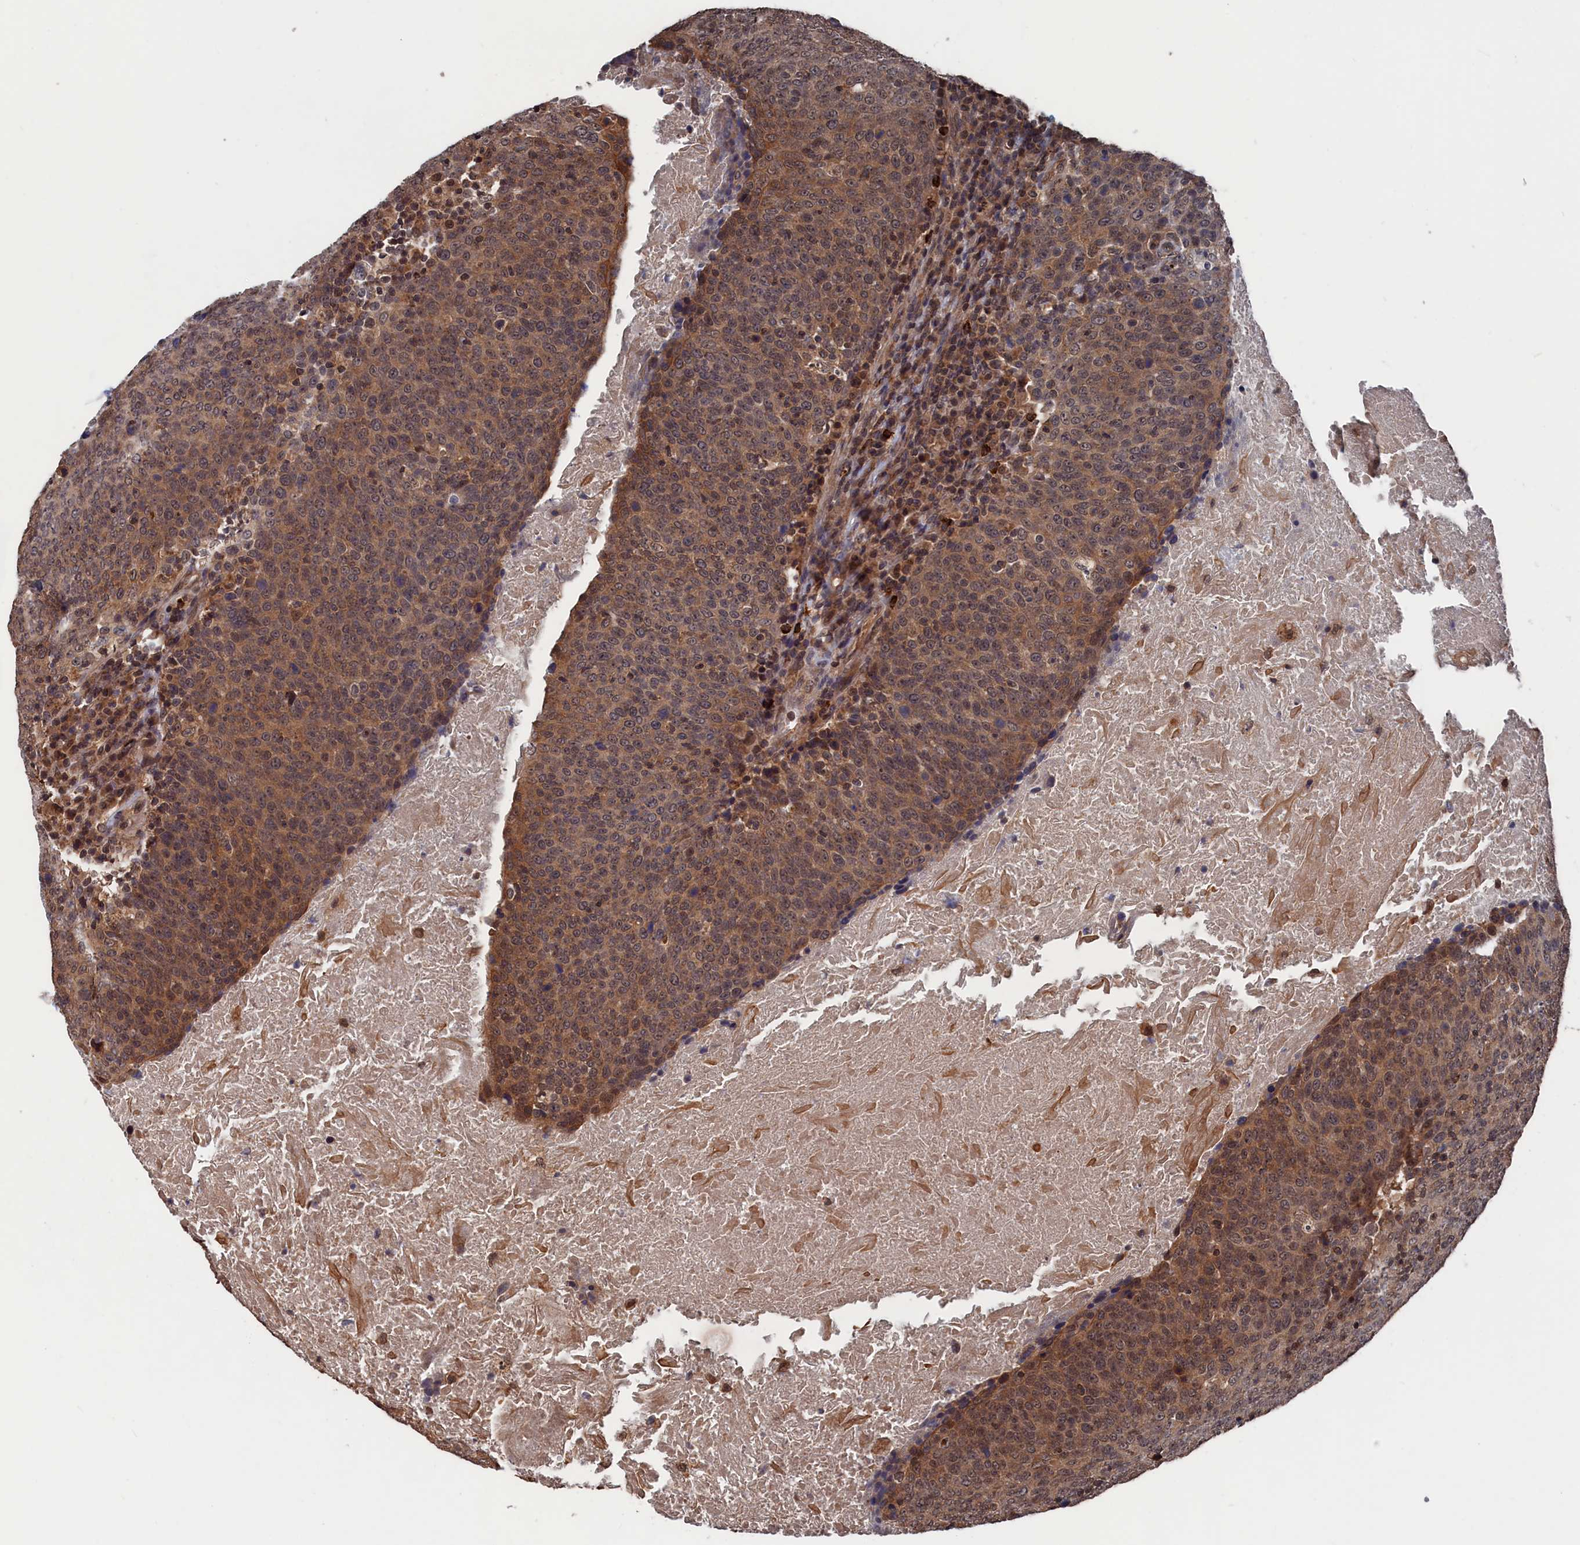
{"staining": {"intensity": "moderate", "quantity": ">75%", "location": "cytoplasmic/membranous,nuclear"}, "tissue": "head and neck cancer", "cell_type": "Tumor cells", "image_type": "cancer", "snomed": [{"axis": "morphology", "description": "Squamous cell carcinoma, NOS"}, {"axis": "morphology", "description": "Squamous cell carcinoma, metastatic, NOS"}, {"axis": "topography", "description": "Lymph node"}, {"axis": "topography", "description": "Head-Neck"}], "caption": "Moderate cytoplasmic/membranous and nuclear protein positivity is present in about >75% of tumor cells in head and neck cancer (metastatic squamous cell carcinoma). (DAB IHC, brown staining for protein, blue staining for nuclei).", "gene": "PDE12", "patient": {"sex": "male", "age": 62}}